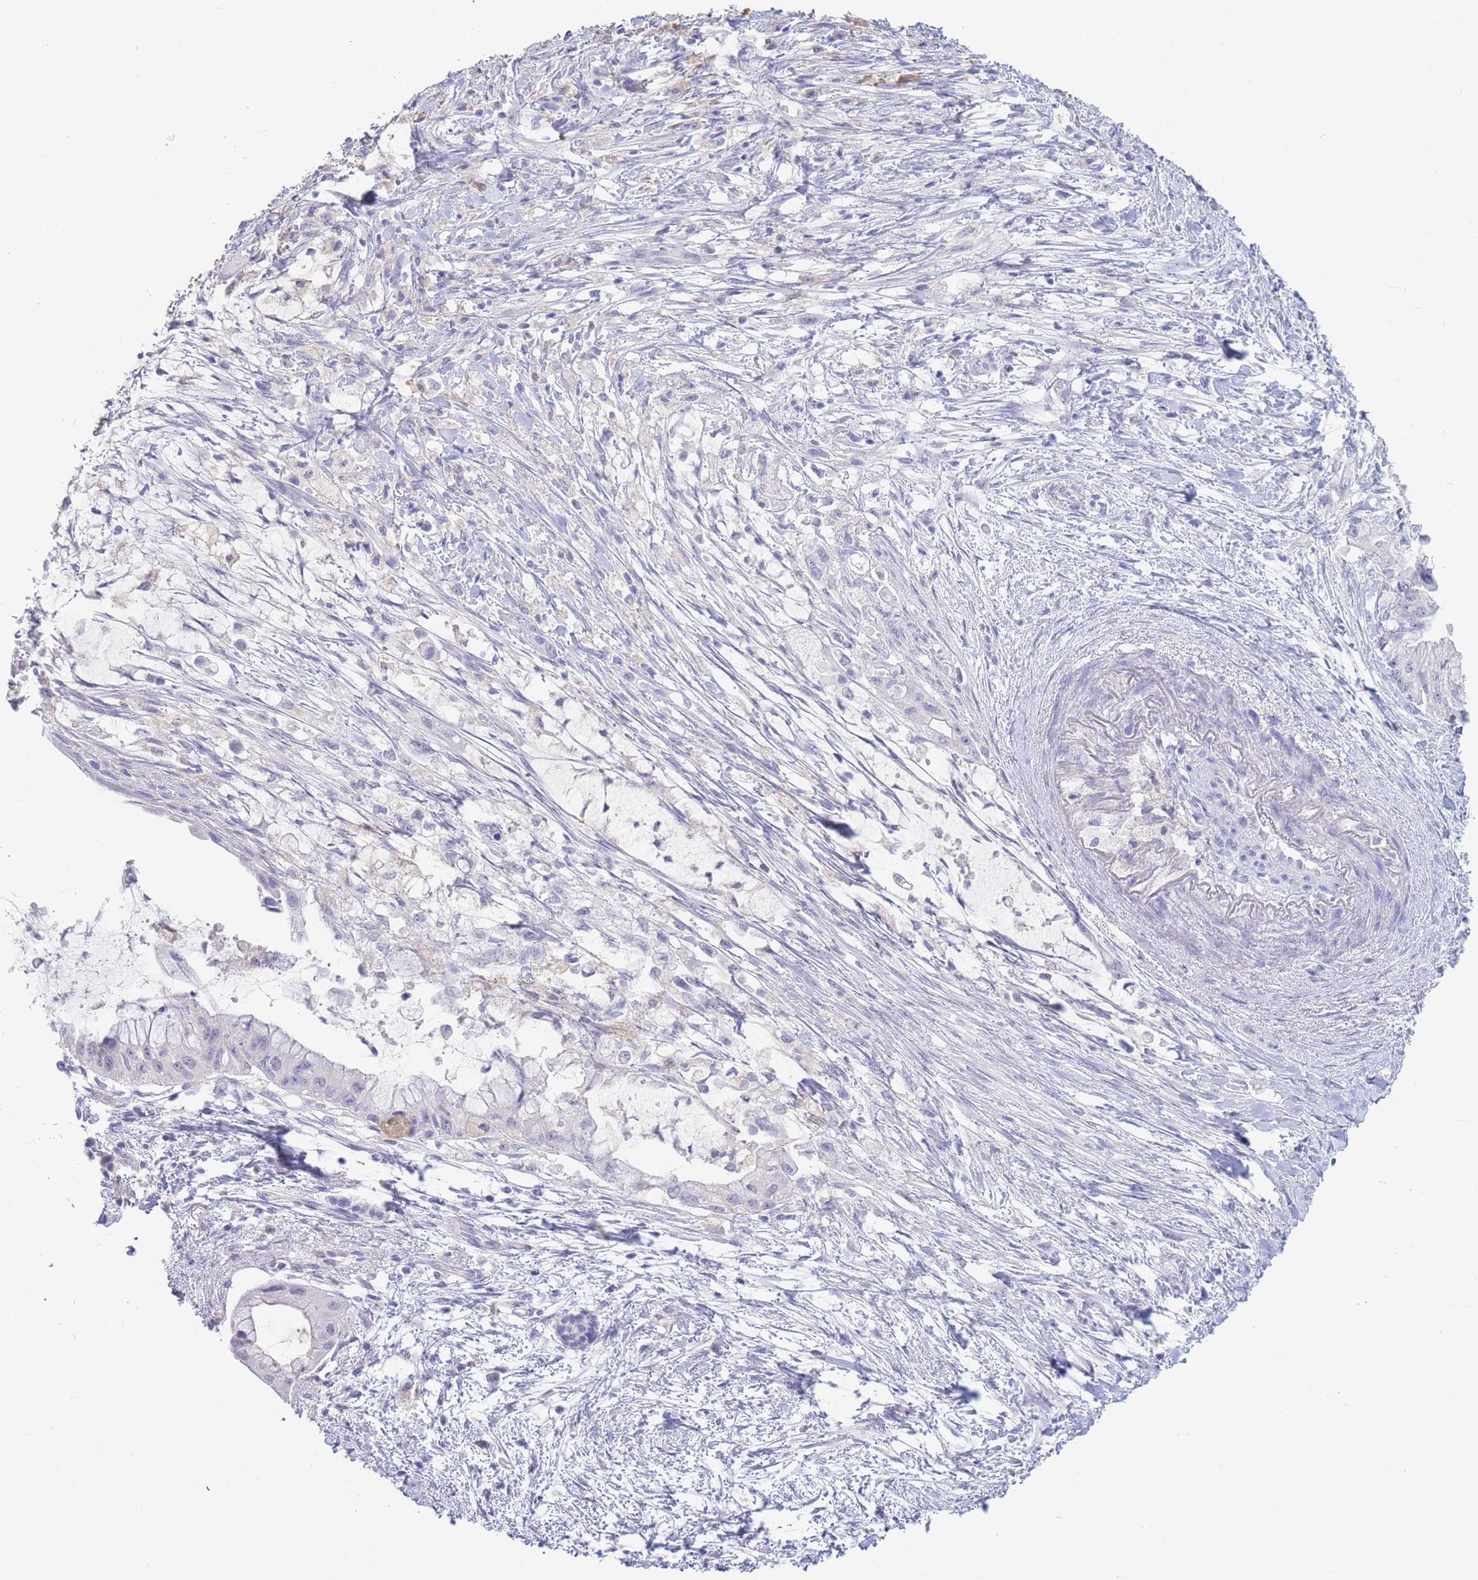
{"staining": {"intensity": "negative", "quantity": "none", "location": "none"}, "tissue": "pancreatic cancer", "cell_type": "Tumor cells", "image_type": "cancer", "snomed": [{"axis": "morphology", "description": "Adenocarcinoma, NOS"}, {"axis": "topography", "description": "Pancreas"}], "caption": "The photomicrograph reveals no significant staining in tumor cells of pancreatic adenocarcinoma. (DAB immunohistochemistry (IHC) visualized using brightfield microscopy, high magnification).", "gene": "CD37", "patient": {"sex": "male", "age": 48}}